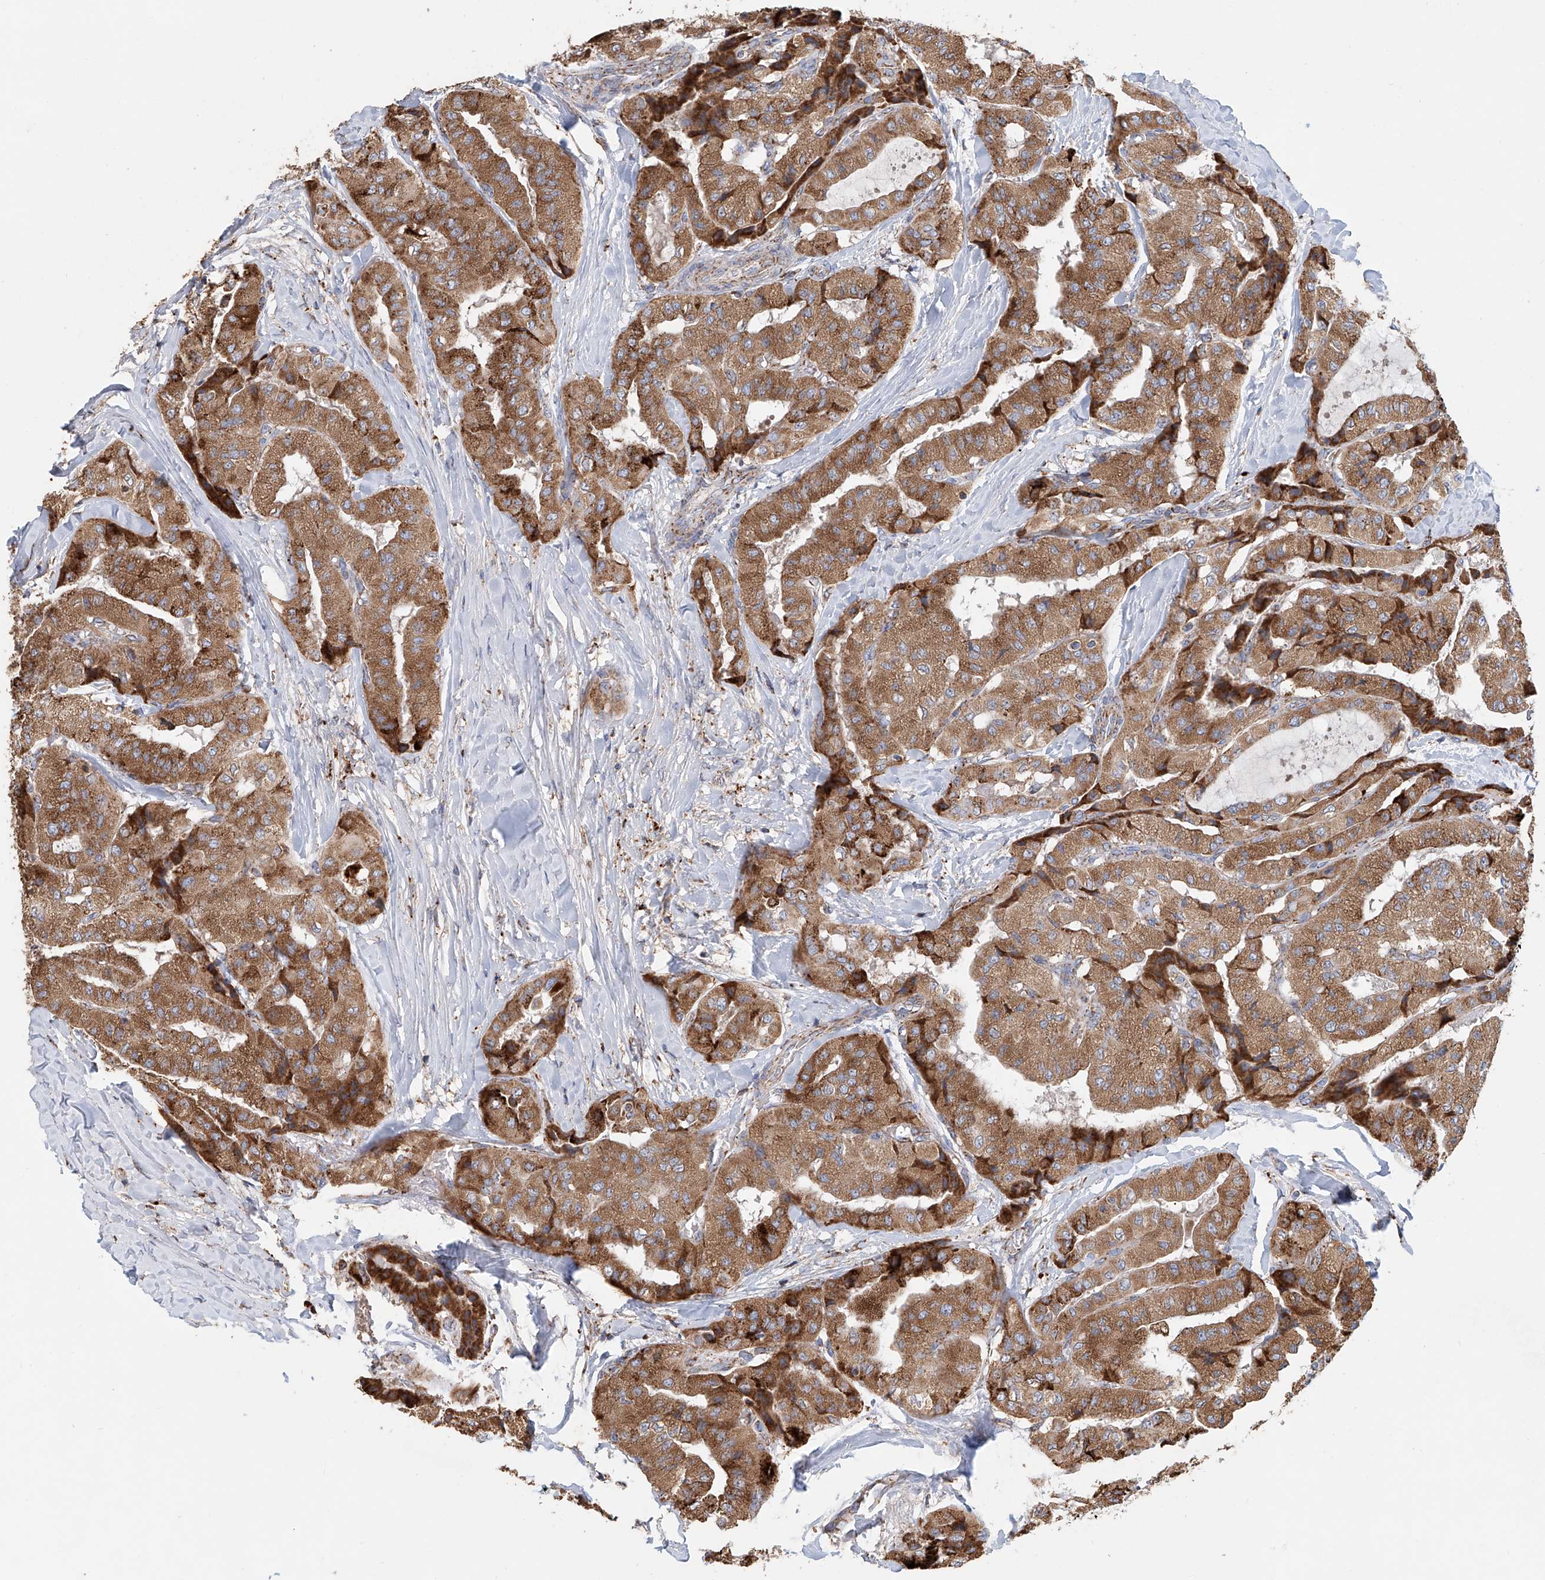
{"staining": {"intensity": "strong", "quantity": ">75%", "location": "cytoplasmic/membranous"}, "tissue": "thyroid cancer", "cell_type": "Tumor cells", "image_type": "cancer", "snomed": [{"axis": "morphology", "description": "Papillary adenocarcinoma, NOS"}, {"axis": "topography", "description": "Thyroid gland"}], "caption": "Strong cytoplasmic/membranous staining is identified in about >75% of tumor cells in papillary adenocarcinoma (thyroid). Nuclei are stained in blue.", "gene": "MCL1", "patient": {"sex": "female", "age": 59}}